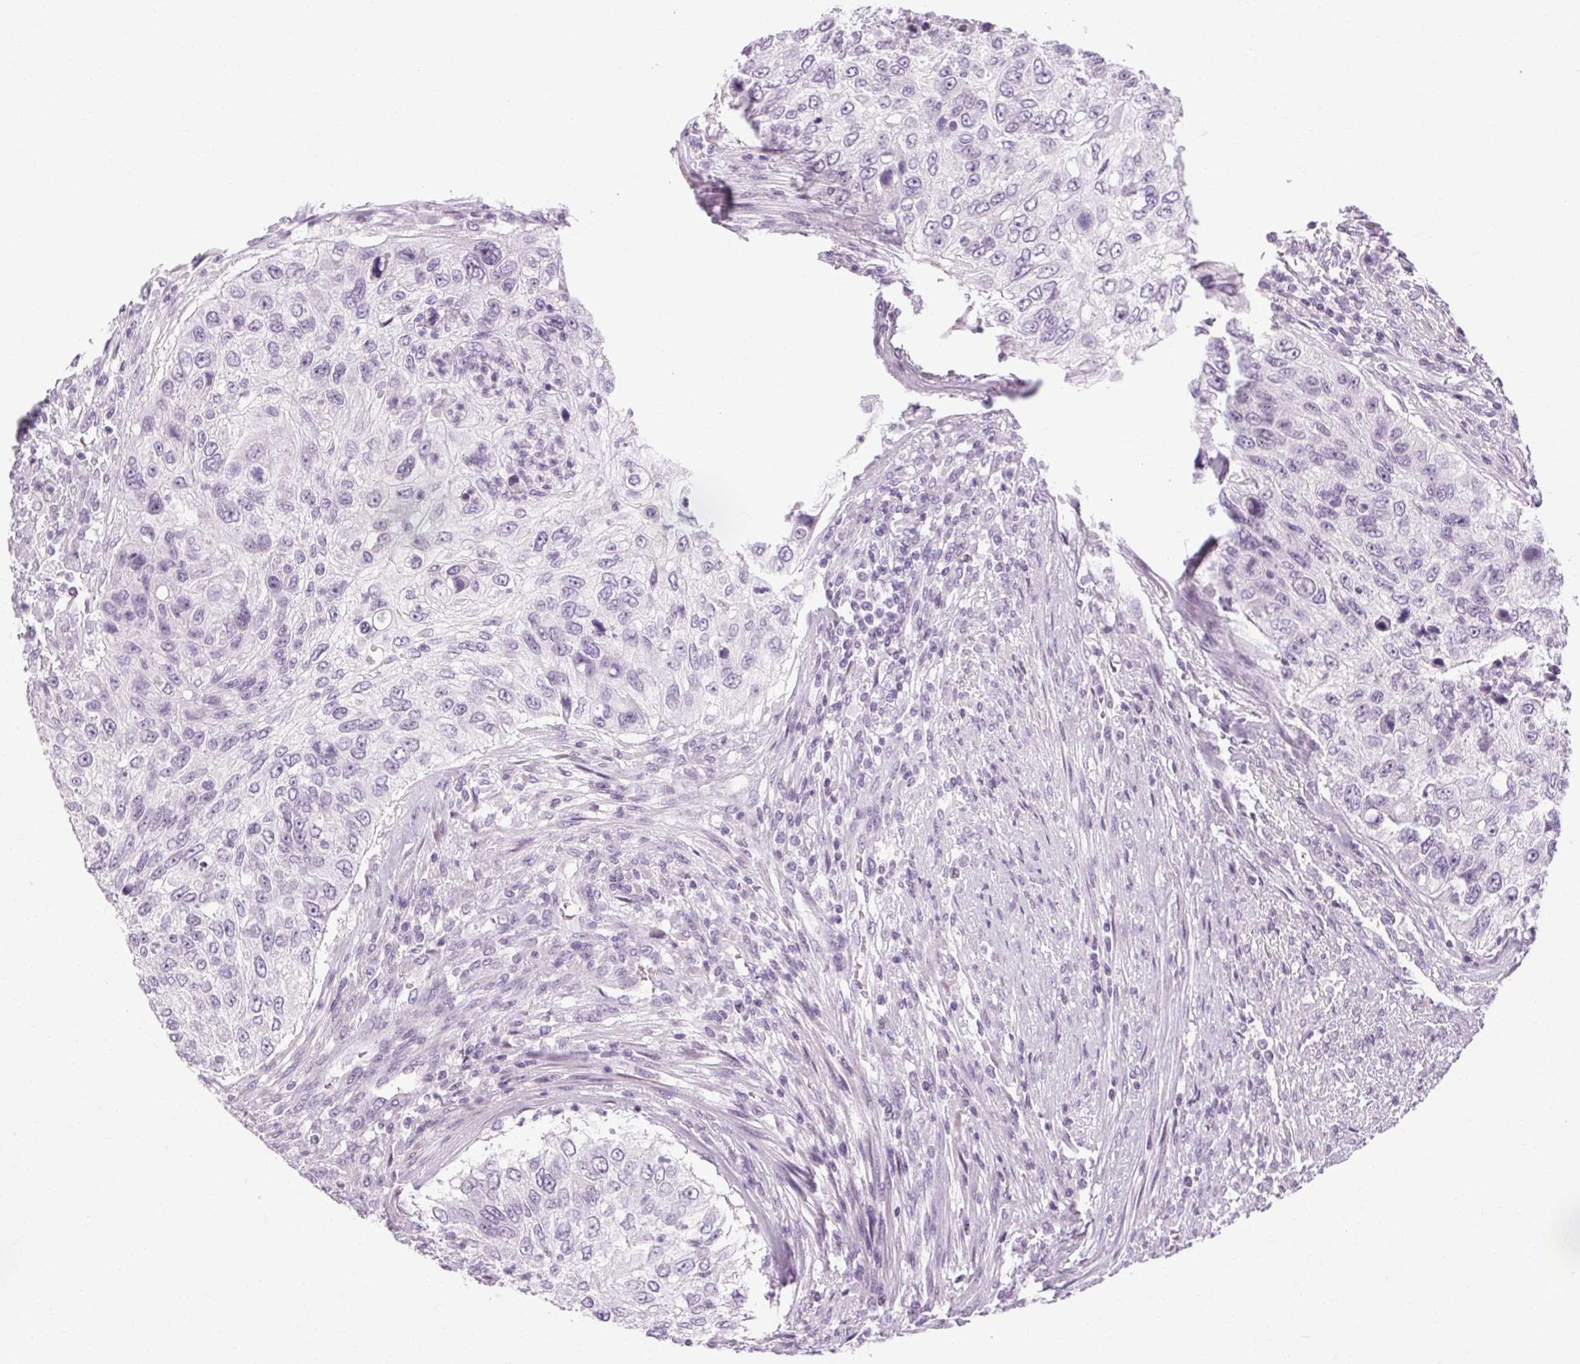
{"staining": {"intensity": "negative", "quantity": "none", "location": "none"}, "tissue": "urothelial cancer", "cell_type": "Tumor cells", "image_type": "cancer", "snomed": [{"axis": "morphology", "description": "Urothelial carcinoma, High grade"}, {"axis": "topography", "description": "Urinary bladder"}], "caption": "An IHC histopathology image of urothelial carcinoma (high-grade) is shown. There is no staining in tumor cells of urothelial carcinoma (high-grade).", "gene": "POMC", "patient": {"sex": "female", "age": 60}}